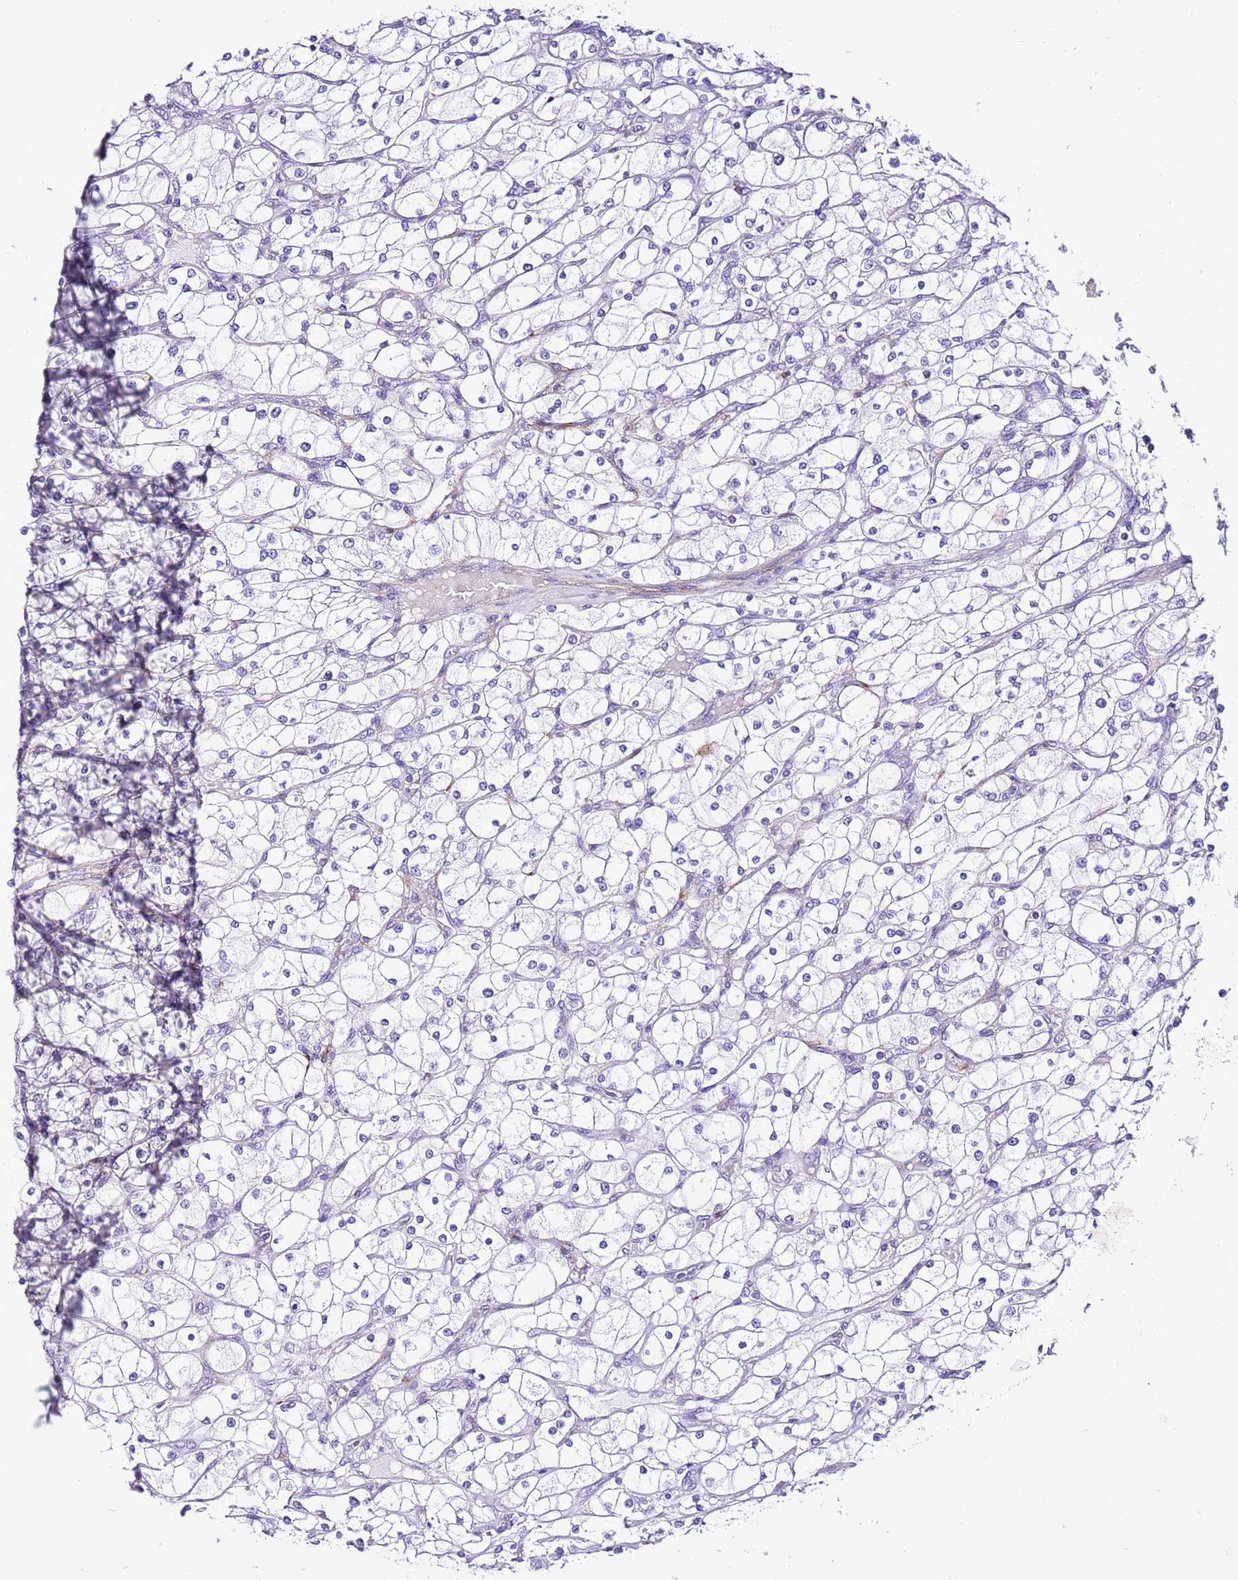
{"staining": {"intensity": "negative", "quantity": "none", "location": "none"}, "tissue": "renal cancer", "cell_type": "Tumor cells", "image_type": "cancer", "snomed": [{"axis": "morphology", "description": "Adenocarcinoma, NOS"}, {"axis": "topography", "description": "Kidney"}], "caption": "High magnification brightfield microscopy of renal adenocarcinoma stained with DAB (3,3'-diaminobenzidine) (brown) and counterstained with hematoxylin (blue): tumor cells show no significant expression. Brightfield microscopy of IHC stained with DAB (3,3'-diaminobenzidine) (brown) and hematoxylin (blue), captured at high magnification.", "gene": "ALDH3A1", "patient": {"sex": "male", "age": 80}}